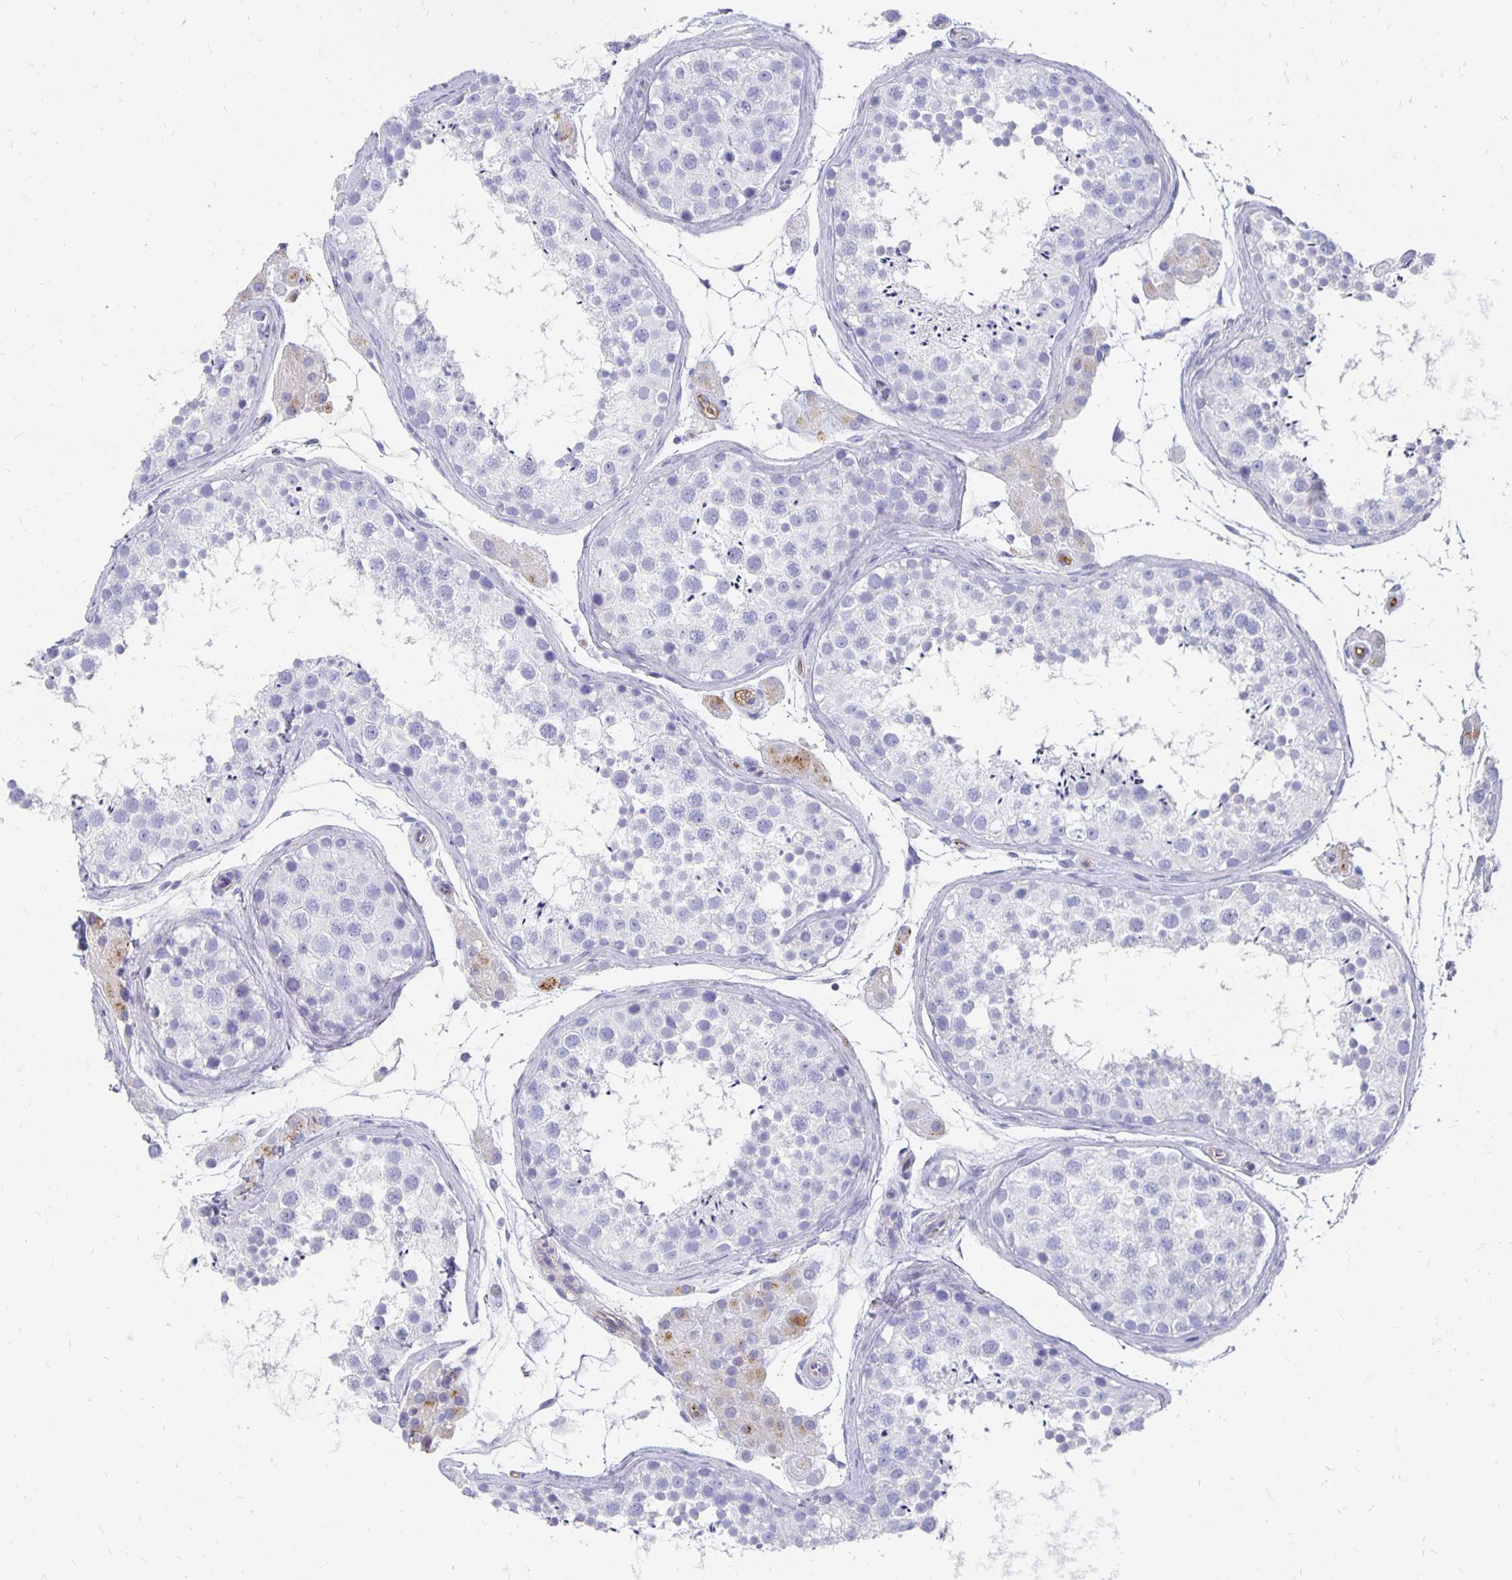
{"staining": {"intensity": "negative", "quantity": "none", "location": "none"}, "tissue": "testis", "cell_type": "Cells in seminiferous ducts", "image_type": "normal", "snomed": [{"axis": "morphology", "description": "Normal tissue, NOS"}, {"axis": "topography", "description": "Testis"}], "caption": "High power microscopy histopathology image of an immunohistochemistry photomicrograph of normal testis, revealing no significant expression in cells in seminiferous ducts. (DAB (3,3'-diaminobenzidine) IHC with hematoxylin counter stain).", "gene": "APOB", "patient": {"sex": "male", "age": 41}}